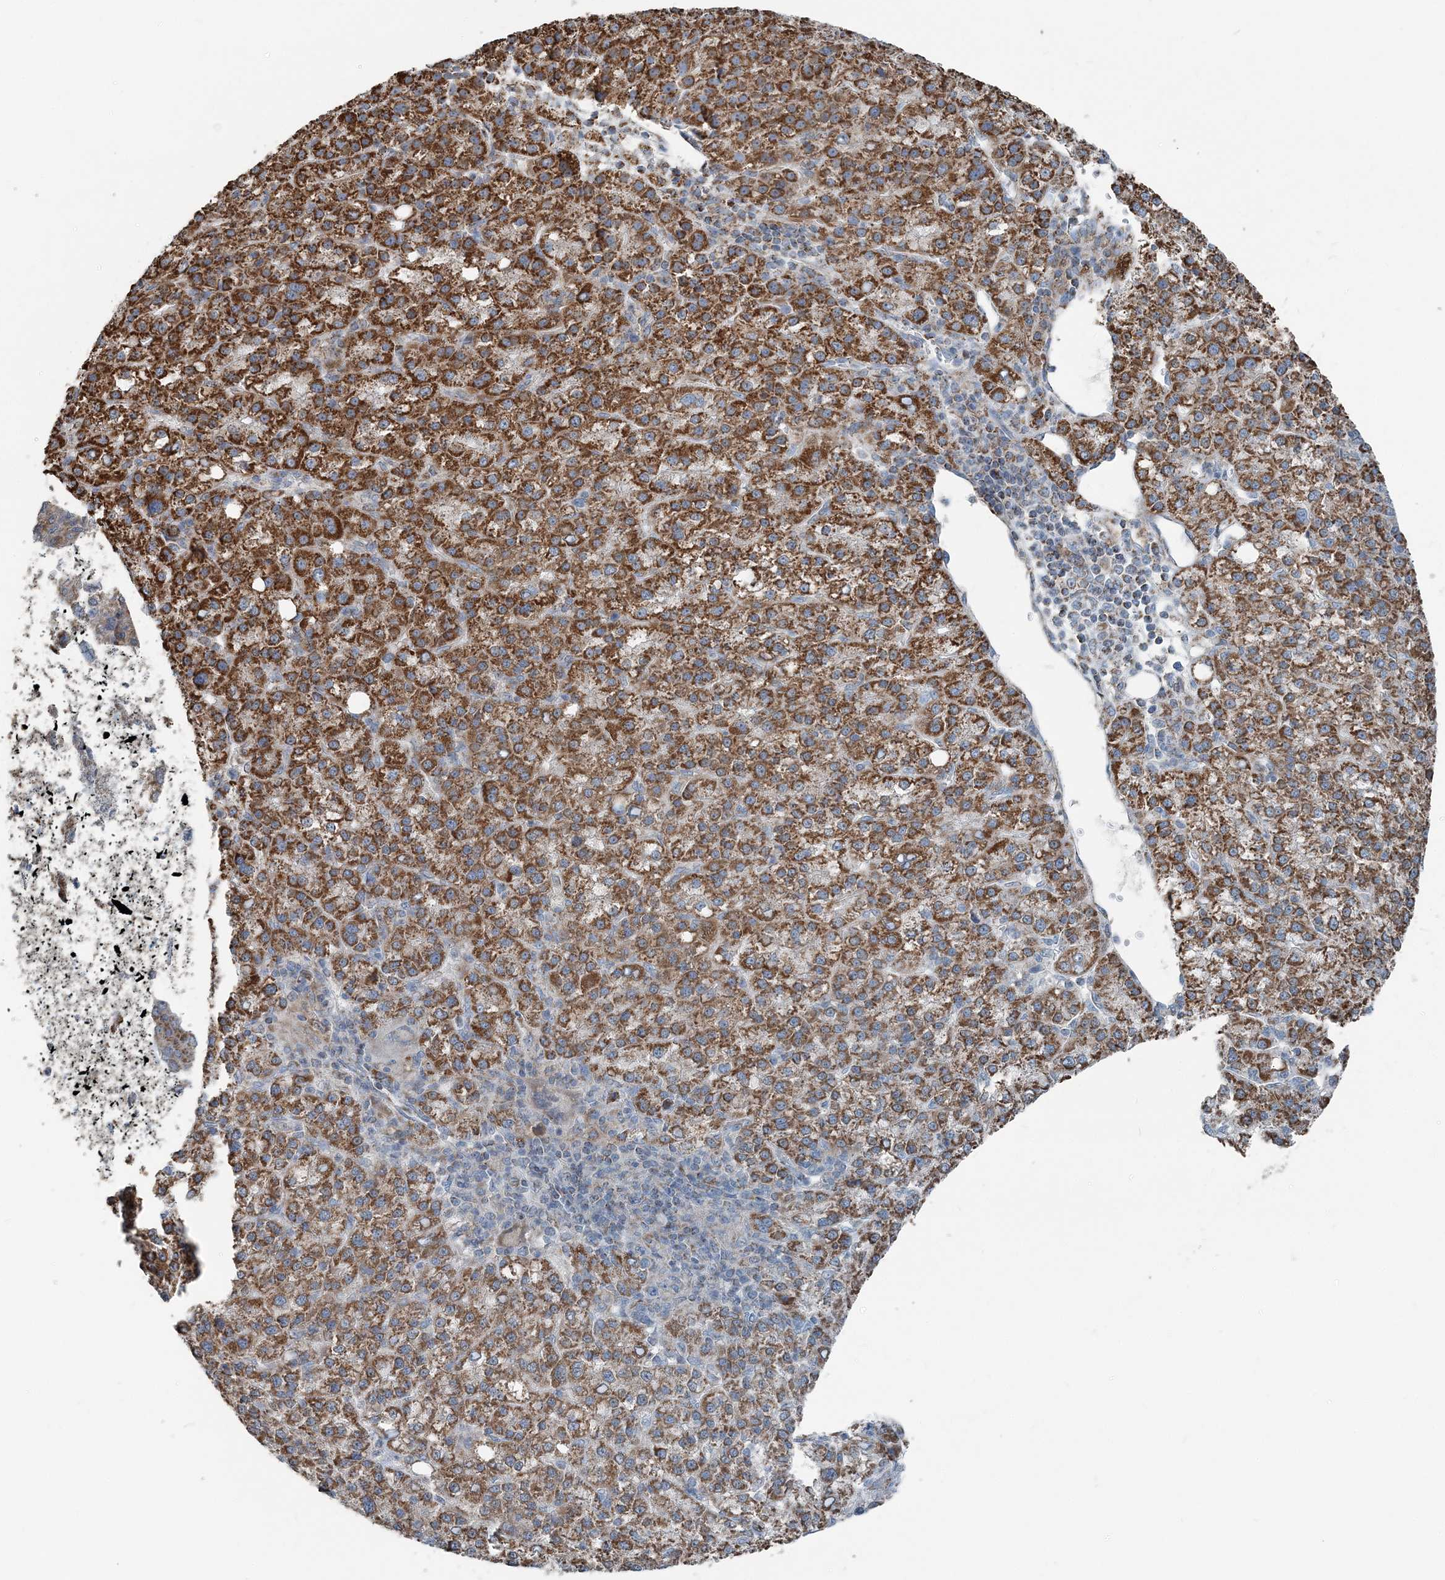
{"staining": {"intensity": "strong", "quantity": ">75%", "location": "cytoplasmic/membranous"}, "tissue": "liver cancer", "cell_type": "Tumor cells", "image_type": "cancer", "snomed": [{"axis": "morphology", "description": "Carcinoma, Hepatocellular, NOS"}, {"axis": "topography", "description": "Liver"}], "caption": "Protein positivity by IHC displays strong cytoplasmic/membranous expression in approximately >75% of tumor cells in hepatocellular carcinoma (liver).", "gene": "SUCLG1", "patient": {"sex": "female", "age": 58}}